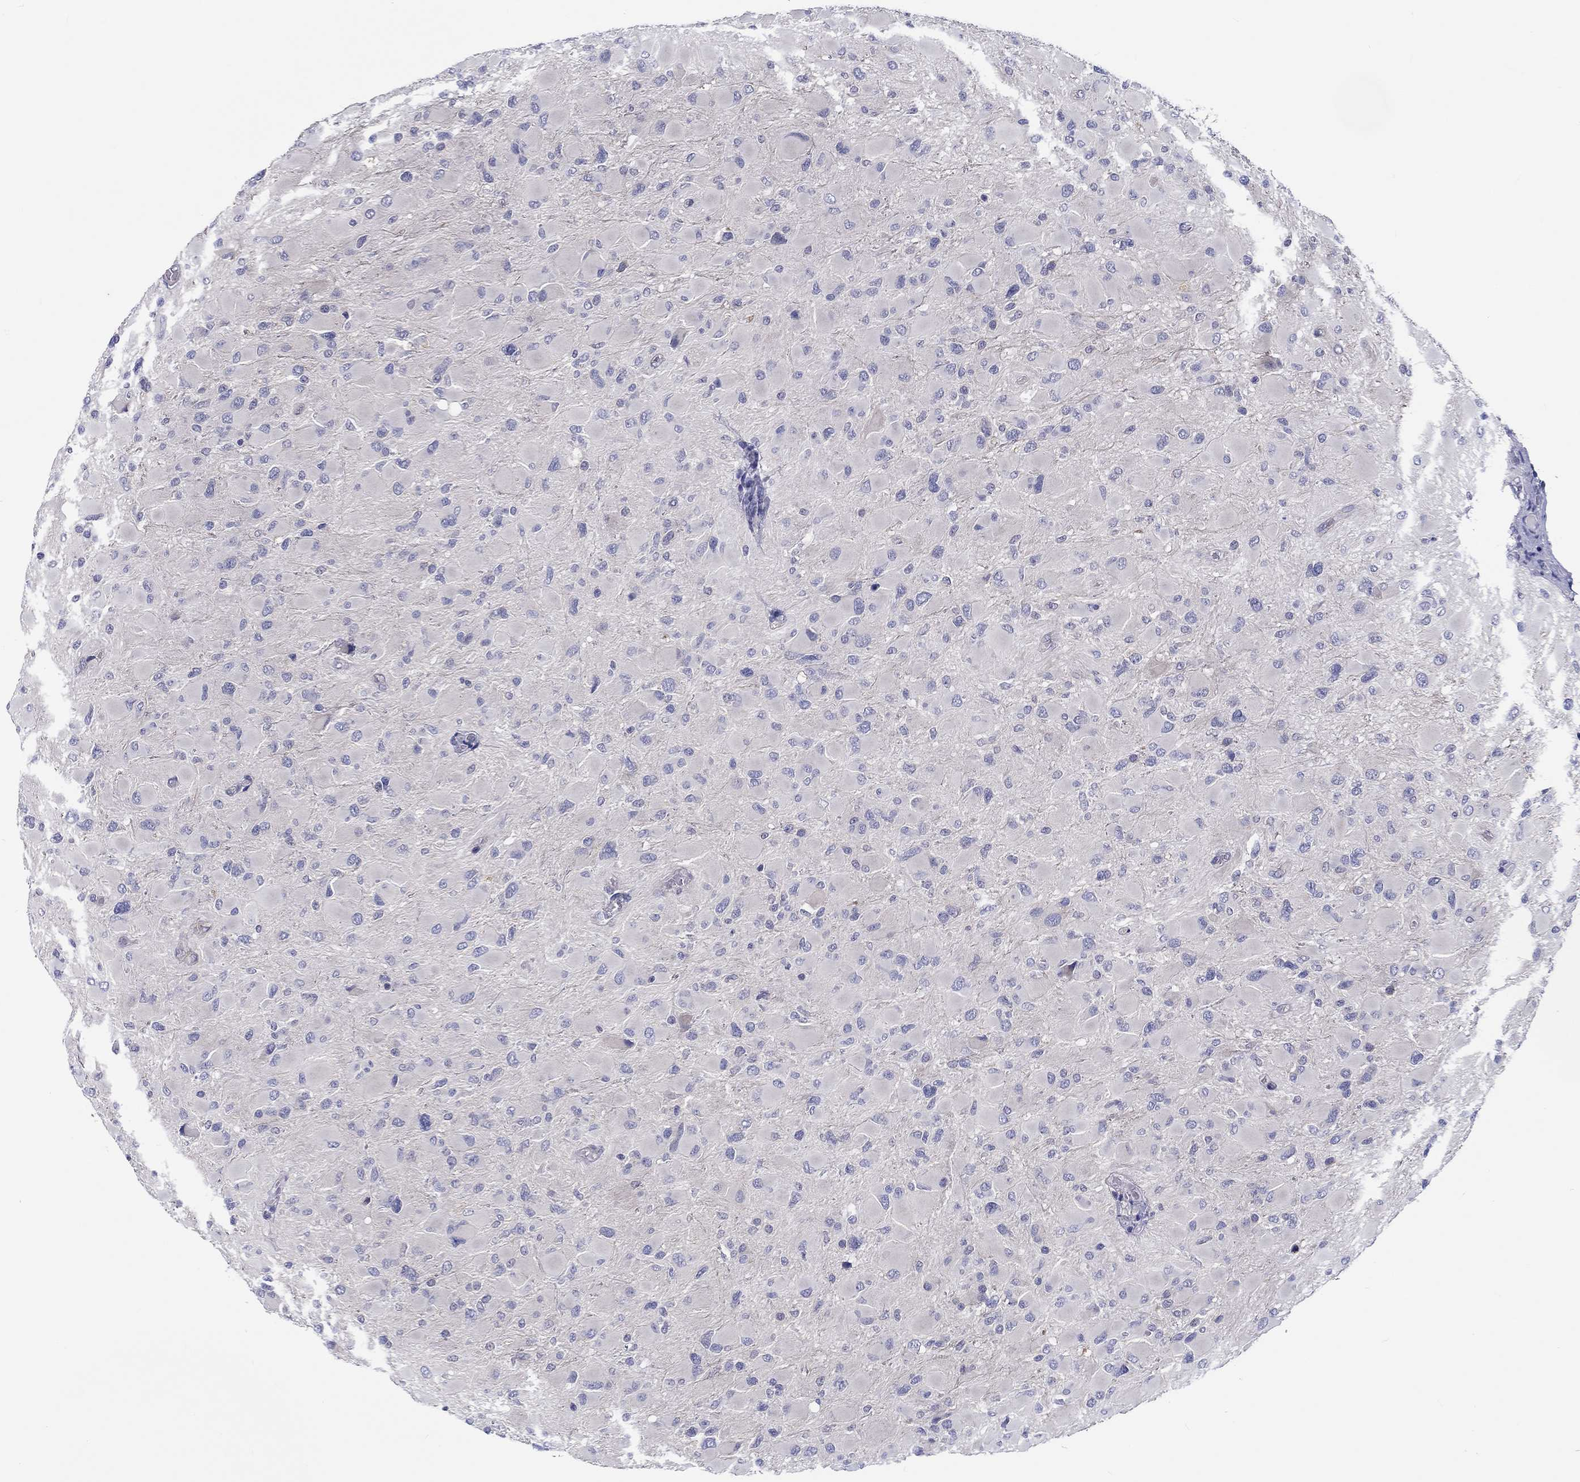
{"staining": {"intensity": "negative", "quantity": "none", "location": "none"}, "tissue": "glioma", "cell_type": "Tumor cells", "image_type": "cancer", "snomed": [{"axis": "morphology", "description": "Glioma, malignant, High grade"}, {"axis": "topography", "description": "Cerebral cortex"}], "caption": "Tumor cells show no significant protein staining in glioma.", "gene": "ABCG4", "patient": {"sex": "female", "age": 36}}